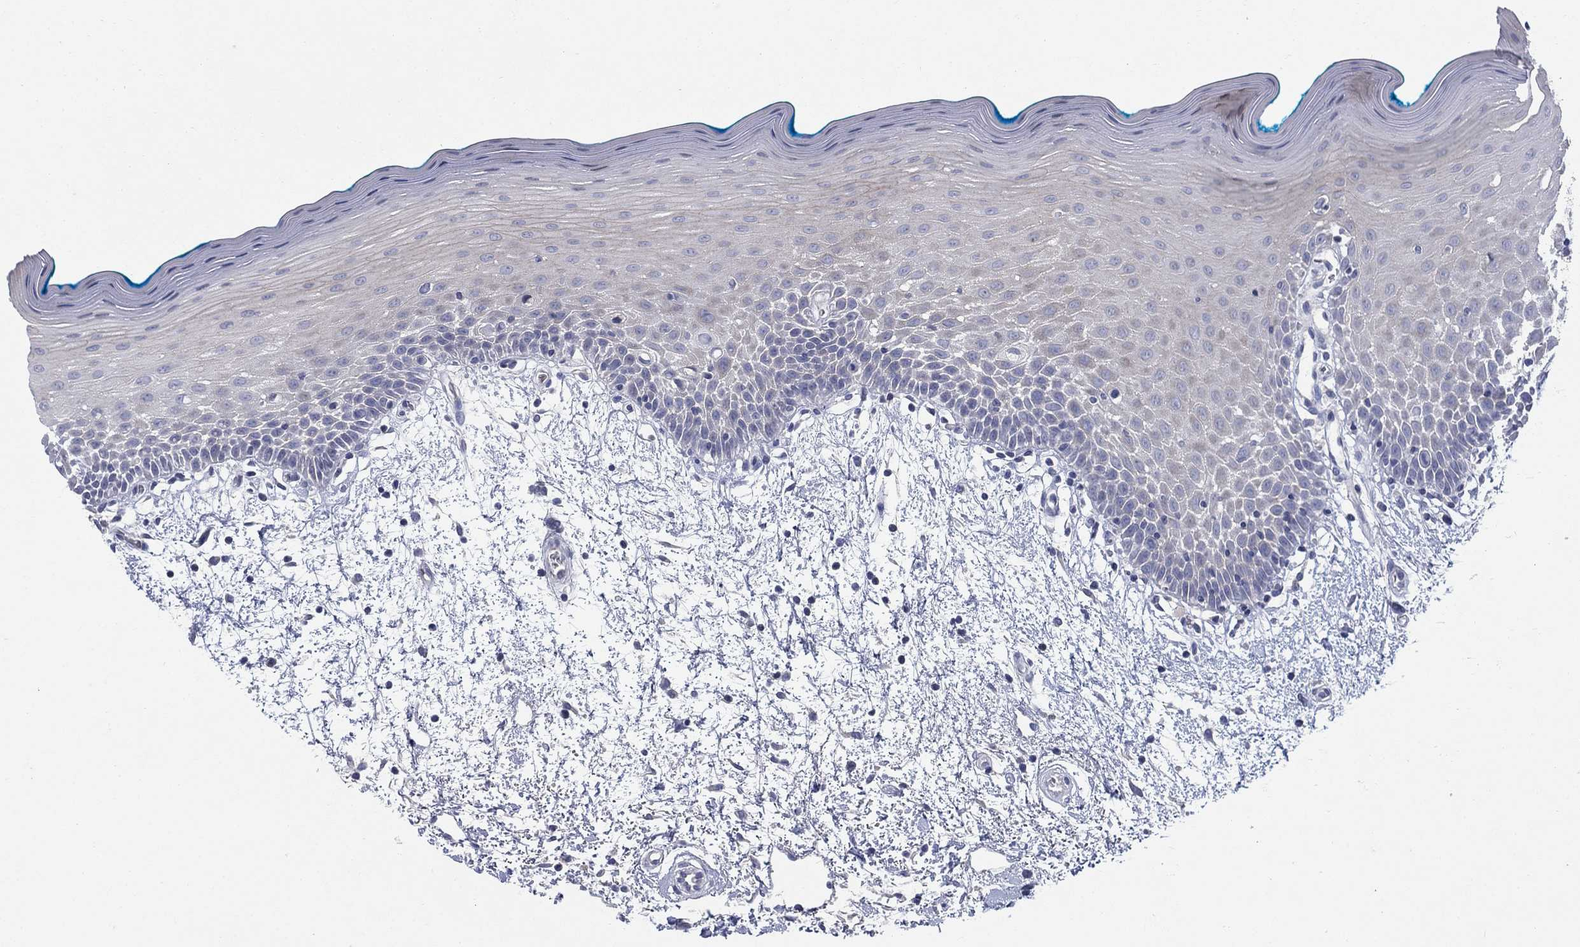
{"staining": {"intensity": "negative", "quantity": "none", "location": "none"}, "tissue": "oral mucosa", "cell_type": "Squamous epithelial cells", "image_type": "normal", "snomed": [{"axis": "morphology", "description": "Normal tissue, NOS"}, {"axis": "morphology", "description": "Squamous cell carcinoma, NOS"}, {"axis": "topography", "description": "Oral tissue"}, {"axis": "topography", "description": "Head-Neck"}], "caption": "IHC histopathology image of unremarkable oral mucosa: oral mucosa stained with DAB (3,3'-diaminobenzidine) demonstrates no significant protein positivity in squamous epithelial cells.", "gene": "DNER", "patient": {"sex": "female", "age": 75}}